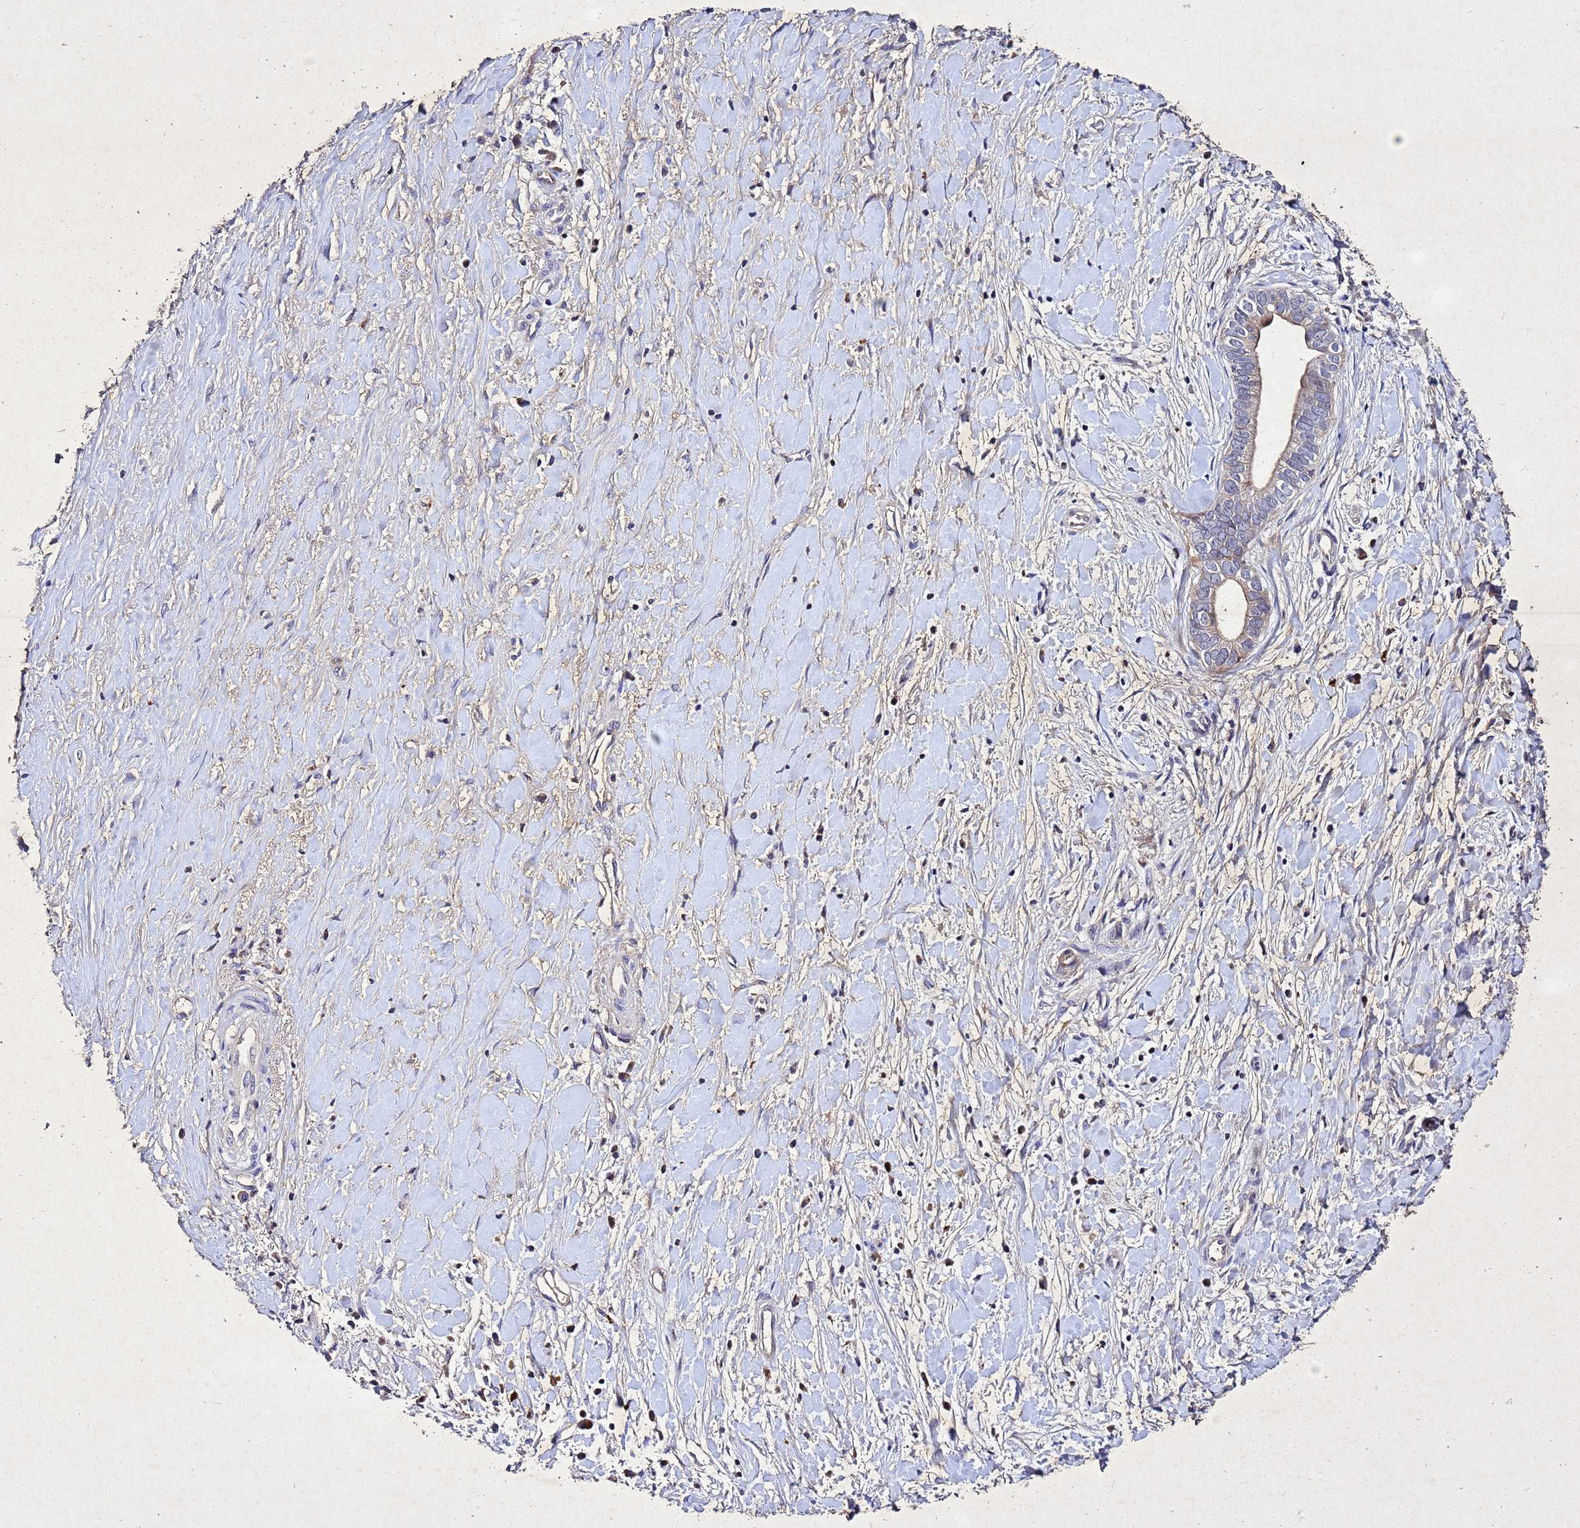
{"staining": {"intensity": "weak", "quantity": "25%-75%", "location": "cytoplasmic/membranous"}, "tissue": "liver cancer", "cell_type": "Tumor cells", "image_type": "cancer", "snomed": [{"axis": "morphology", "description": "Cholangiocarcinoma"}, {"axis": "topography", "description": "Liver"}], "caption": "The histopathology image reveals immunohistochemical staining of liver cancer. There is weak cytoplasmic/membranous staining is seen in approximately 25%-75% of tumor cells.", "gene": "SV2B", "patient": {"sex": "female", "age": 79}}